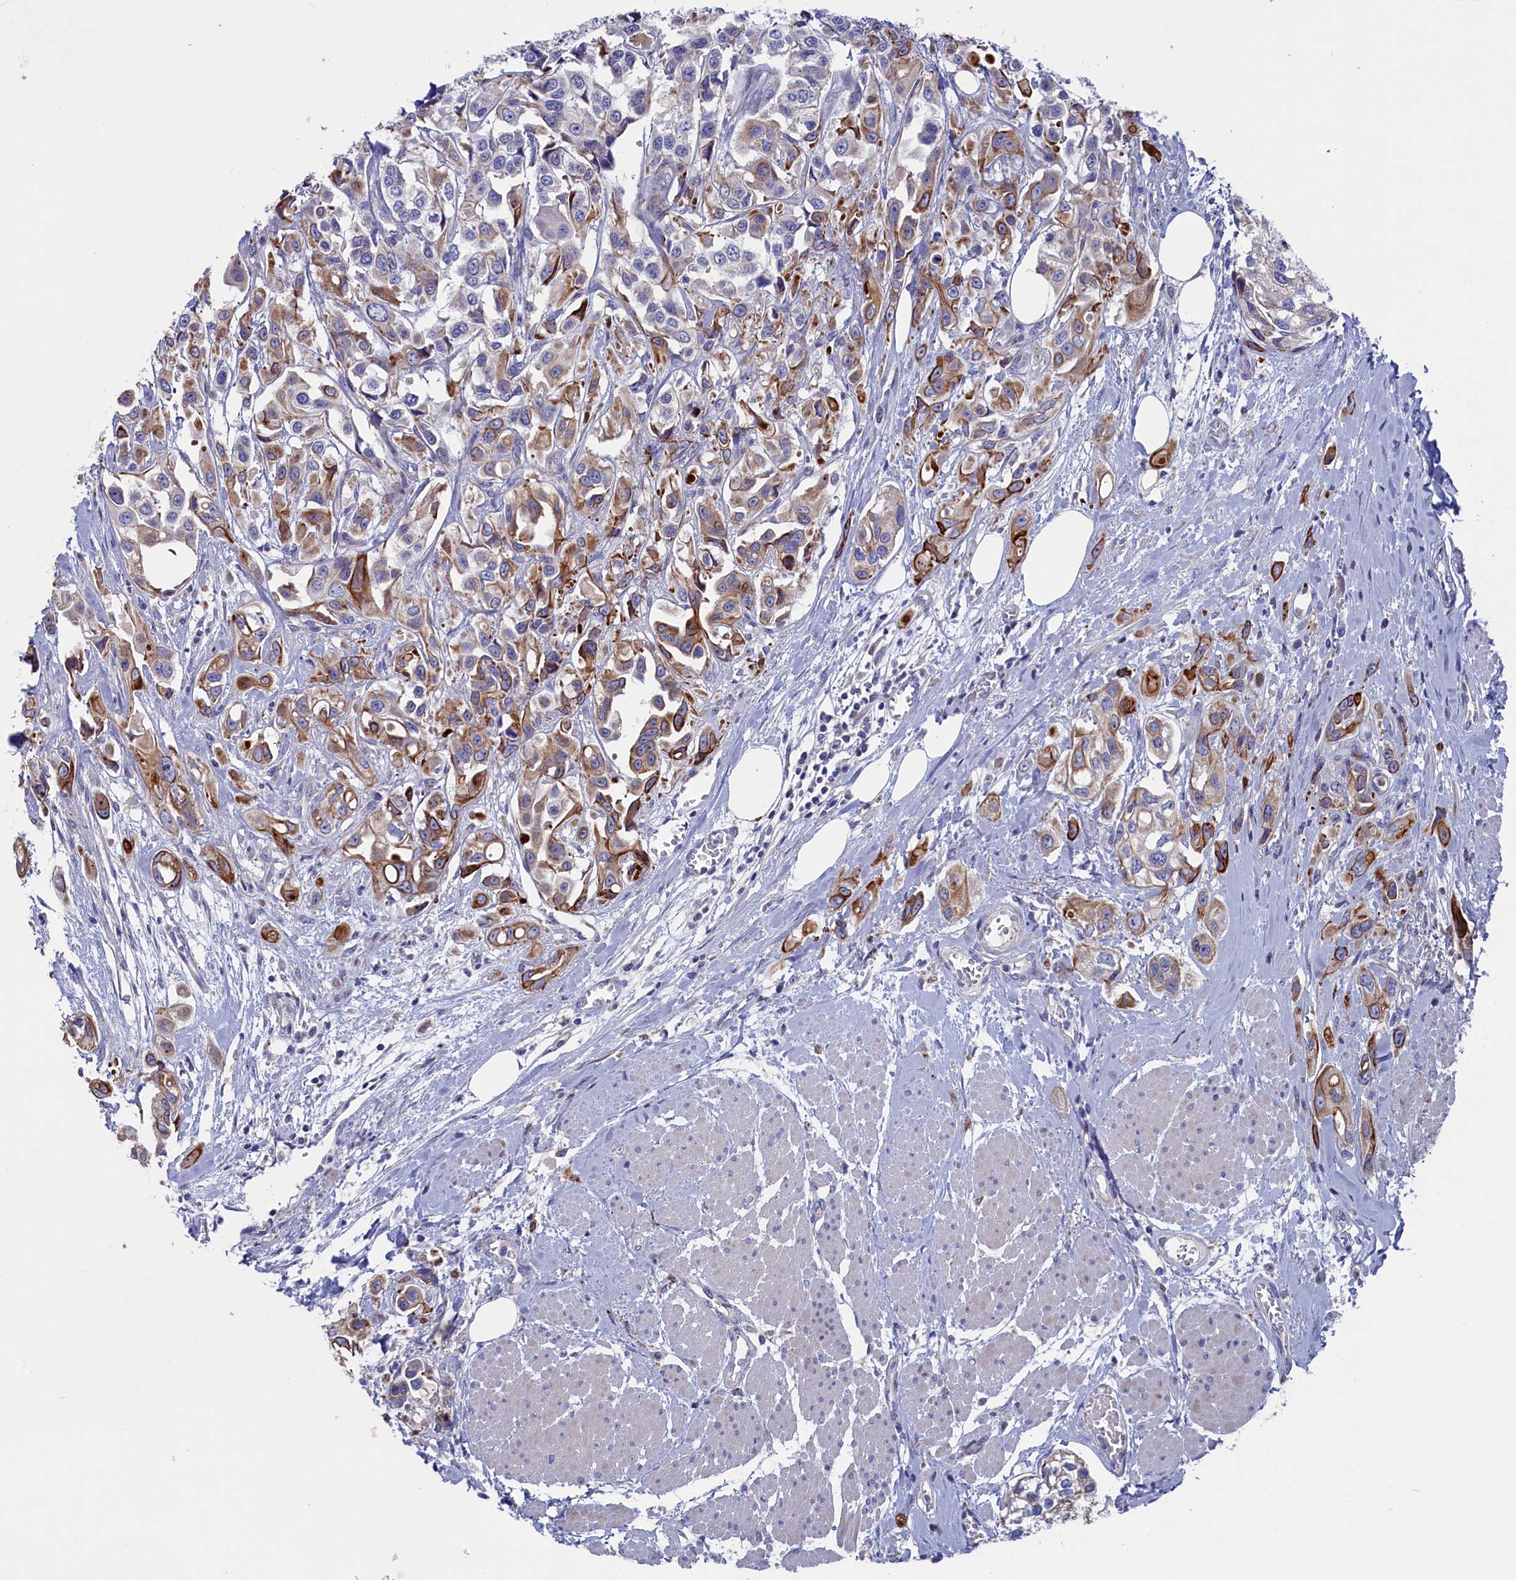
{"staining": {"intensity": "moderate", "quantity": ">75%", "location": "cytoplasmic/membranous"}, "tissue": "urothelial cancer", "cell_type": "Tumor cells", "image_type": "cancer", "snomed": [{"axis": "morphology", "description": "Urothelial carcinoma, High grade"}, {"axis": "topography", "description": "Urinary bladder"}], "caption": "Human high-grade urothelial carcinoma stained for a protein (brown) reveals moderate cytoplasmic/membranous positive staining in approximately >75% of tumor cells.", "gene": "NUDT7", "patient": {"sex": "male", "age": 67}}